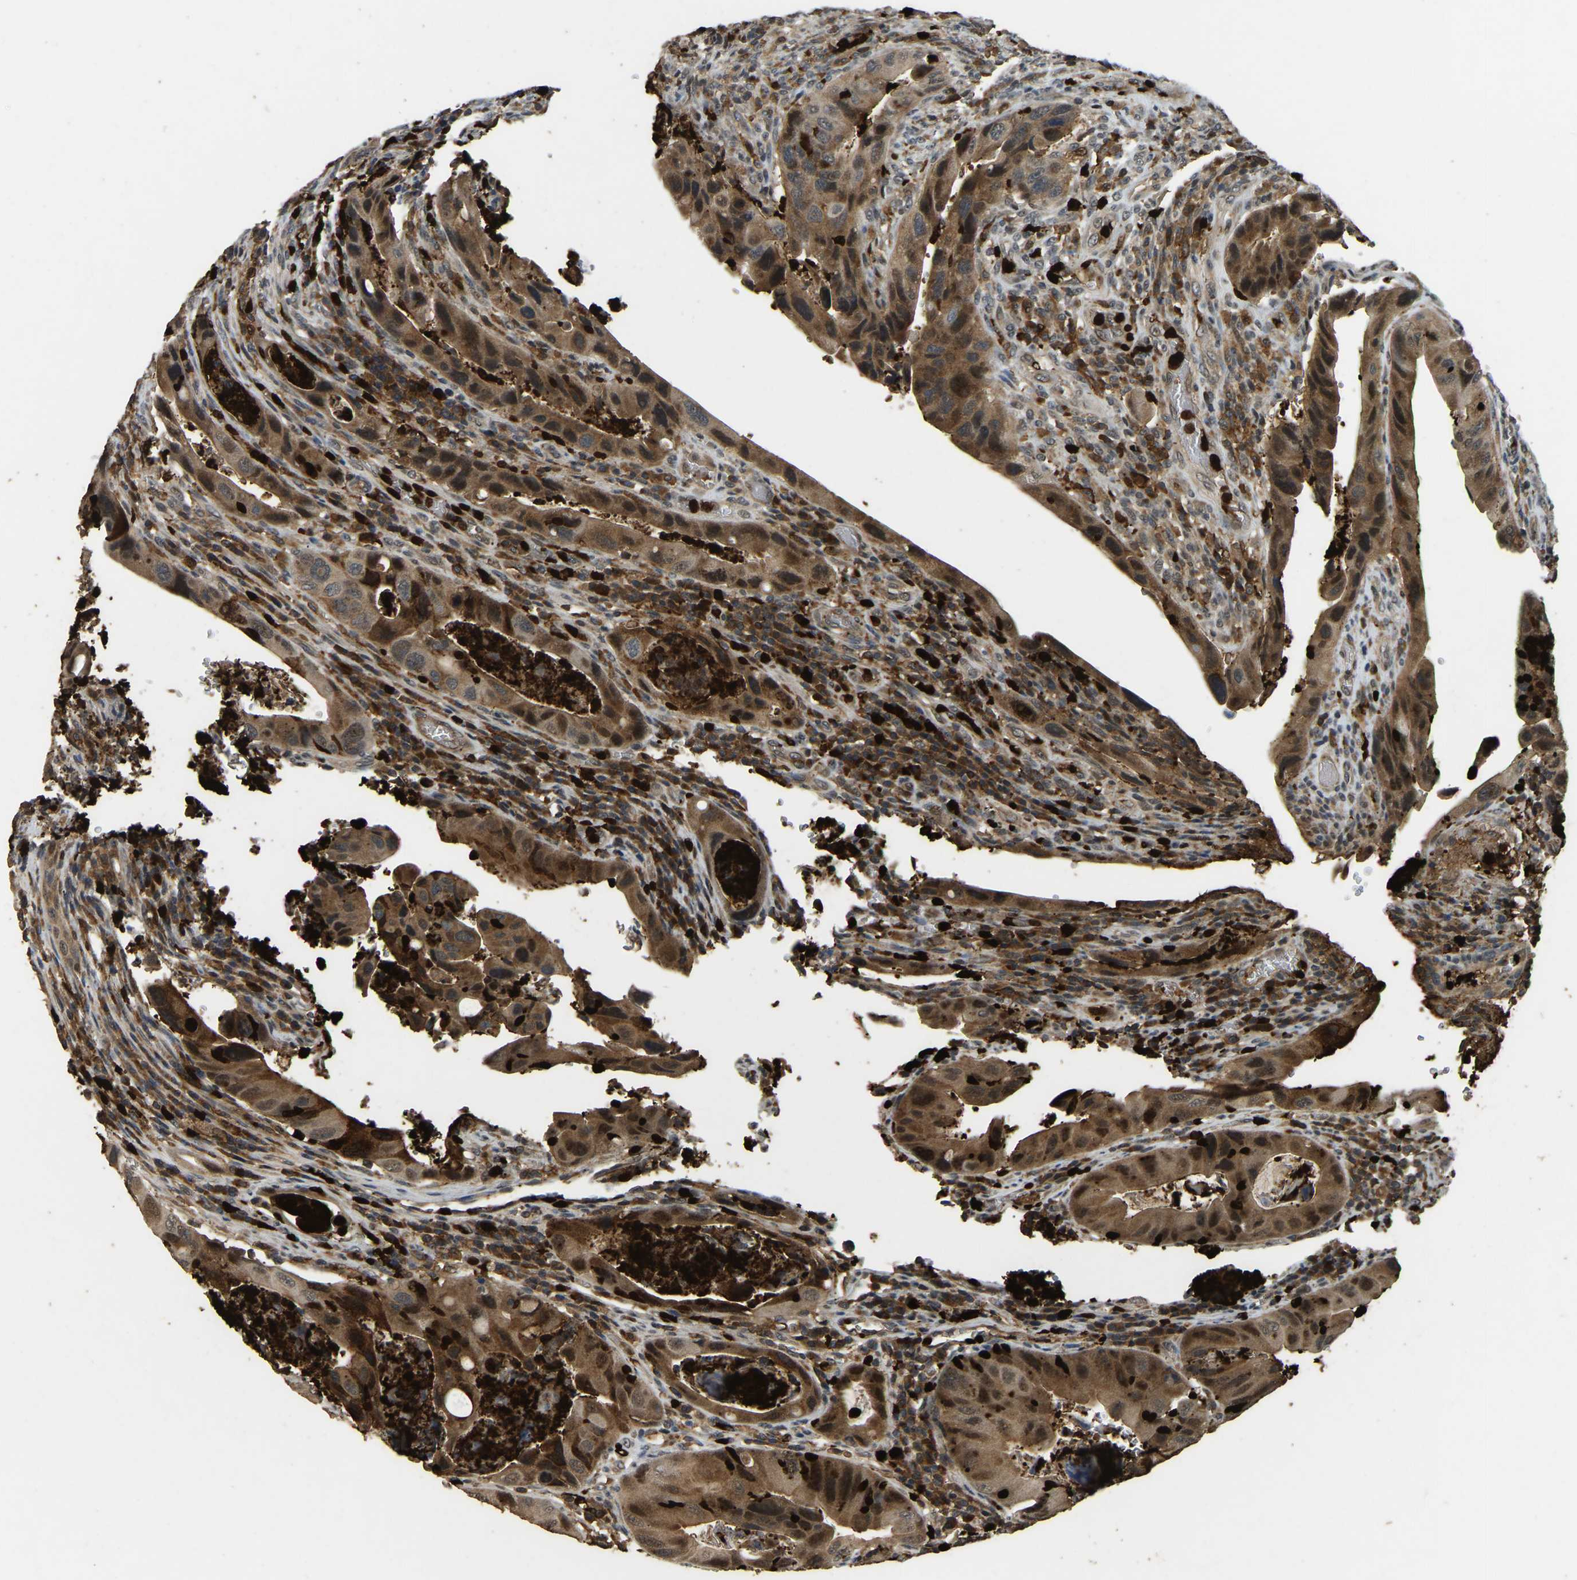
{"staining": {"intensity": "moderate", "quantity": ">75%", "location": "cytoplasmic/membranous"}, "tissue": "colorectal cancer", "cell_type": "Tumor cells", "image_type": "cancer", "snomed": [{"axis": "morphology", "description": "Adenocarcinoma, NOS"}, {"axis": "topography", "description": "Rectum"}], "caption": "Protein positivity by IHC shows moderate cytoplasmic/membranous expression in about >75% of tumor cells in adenocarcinoma (colorectal).", "gene": "RNF141", "patient": {"sex": "female", "age": 57}}